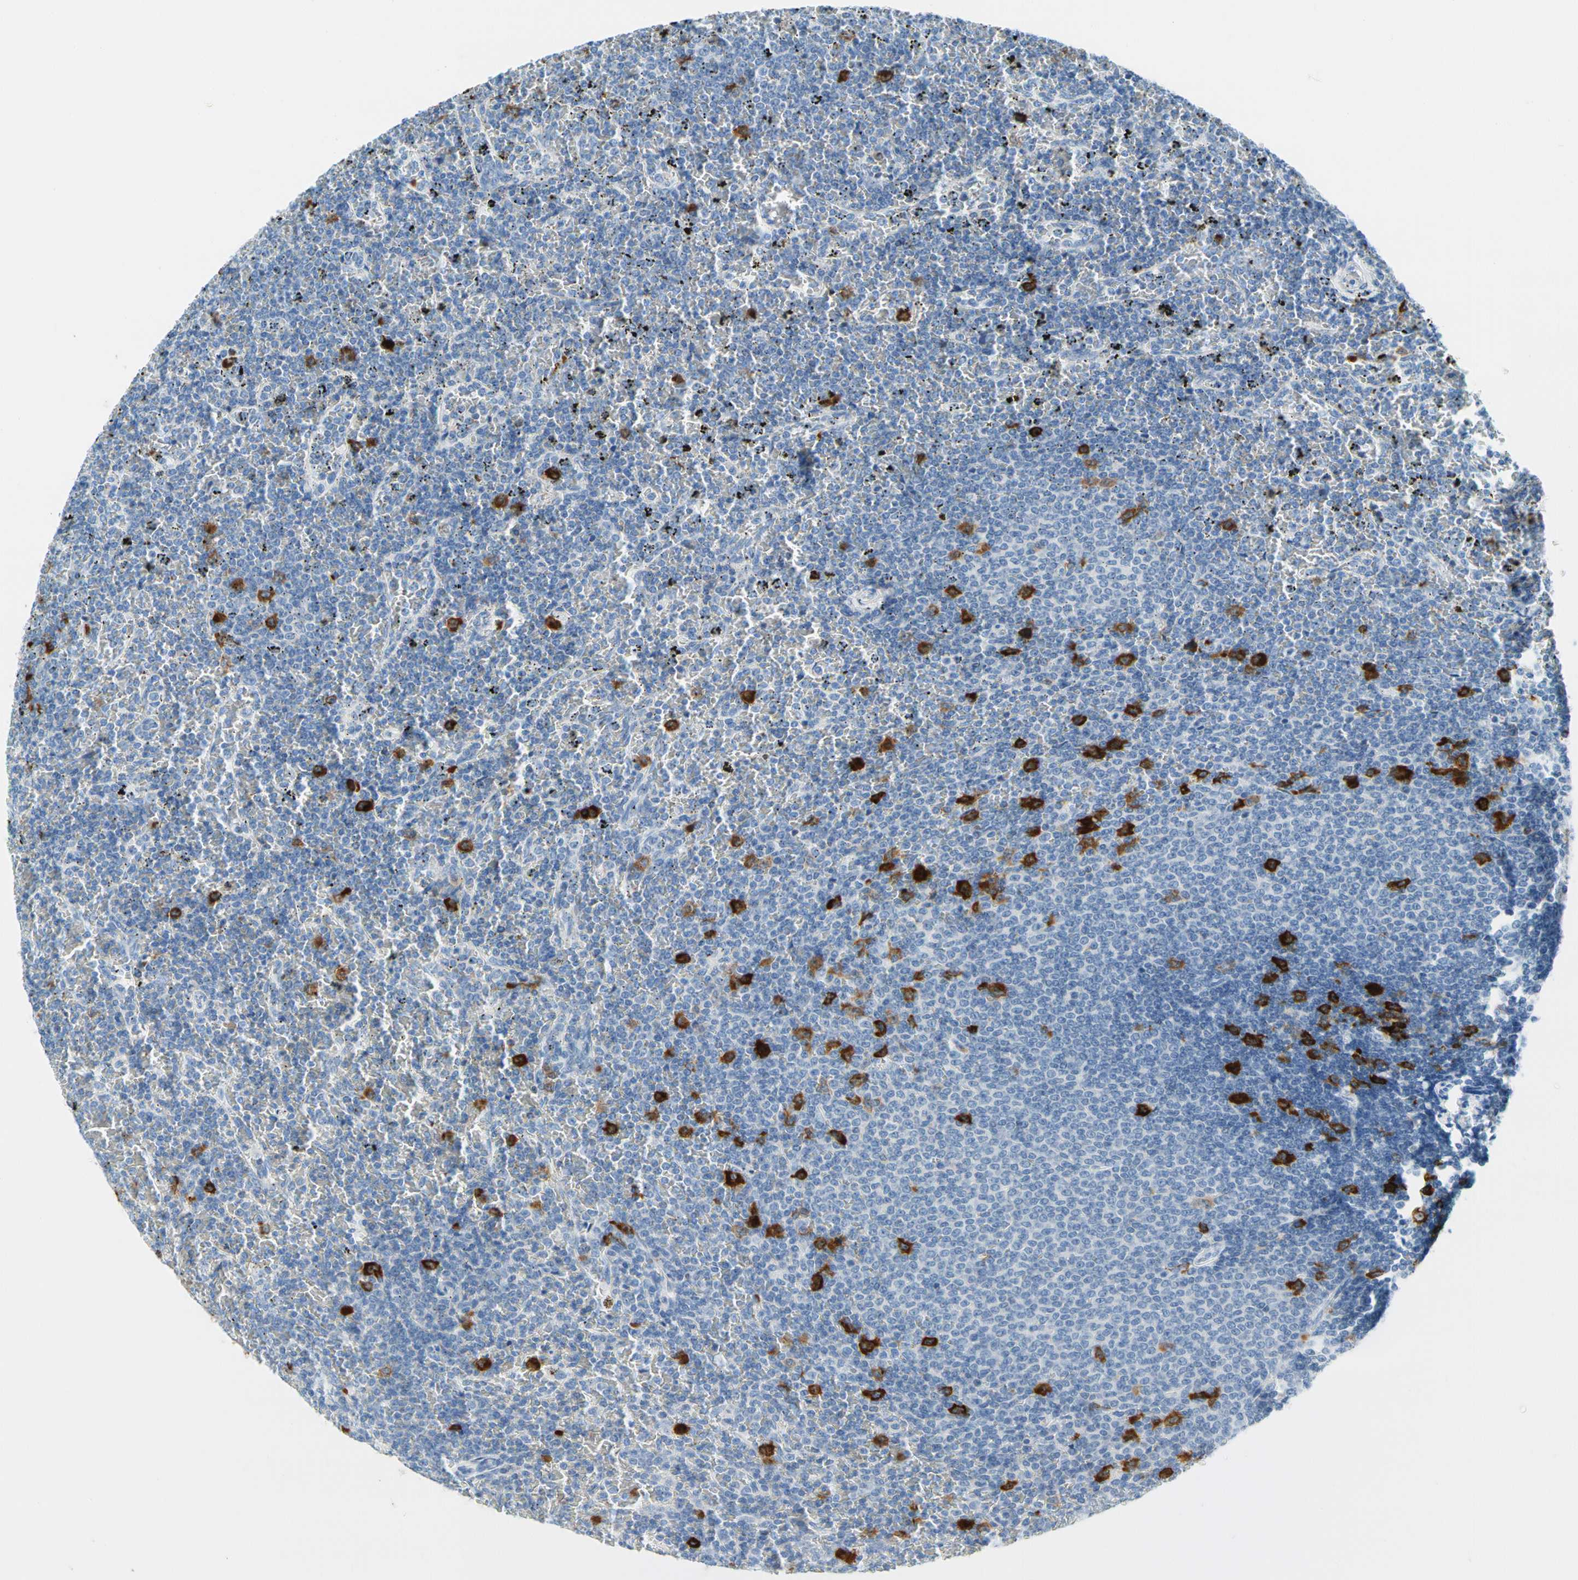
{"staining": {"intensity": "strong", "quantity": "<25%", "location": "cytoplasmic/membranous"}, "tissue": "lymphoma", "cell_type": "Tumor cells", "image_type": "cancer", "snomed": [{"axis": "morphology", "description": "Malignant lymphoma, non-Hodgkin's type, Low grade"}, {"axis": "topography", "description": "Spleen"}], "caption": "A high-resolution photomicrograph shows immunohistochemistry staining of lymphoma, which exhibits strong cytoplasmic/membranous expression in approximately <25% of tumor cells. (DAB (3,3'-diaminobenzidine) IHC, brown staining for protein, blue staining for nuclei).", "gene": "TACC3", "patient": {"sex": "female", "age": 77}}